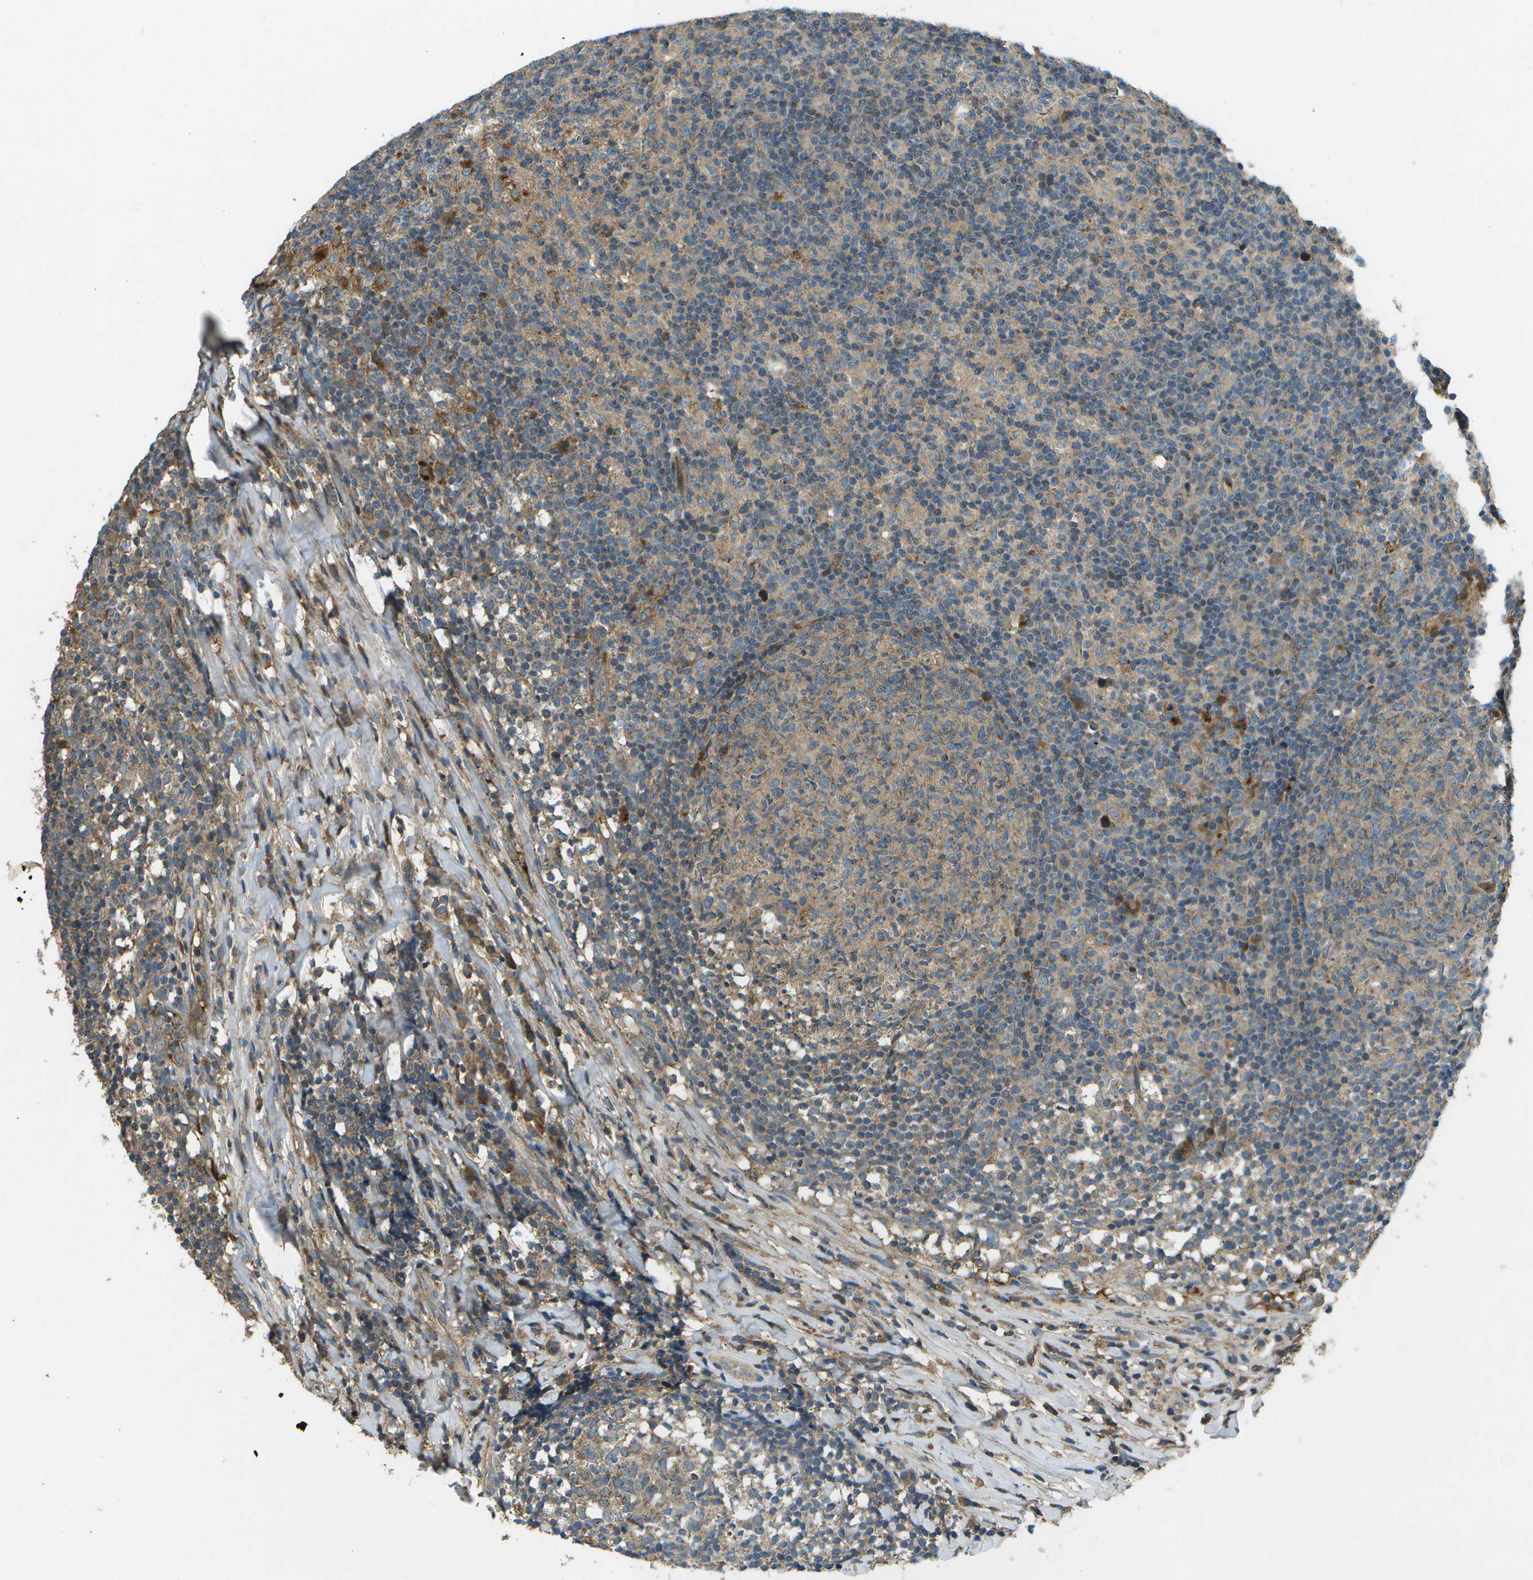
{"staining": {"intensity": "moderate", "quantity": "<25%", "location": "cytoplasmic/membranous"}, "tissue": "lymph node", "cell_type": "Germinal center cells", "image_type": "normal", "snomed": [{"axis": "morphology", "description": "Normal tissue, NOS"}, {"axis": "morphology", "description": "Inflammation, NOS"}, {"axis": "topography", "description": "Lymph node"}], "caption": "This is an image of immunohistochemistry staining of unremarkable lymph node, which shows moderate positivity in the cytoplasmic/membranous of germinal center cells.", "gene": "PXYLP1", "patient": {"sex": "male", "age": 55}}